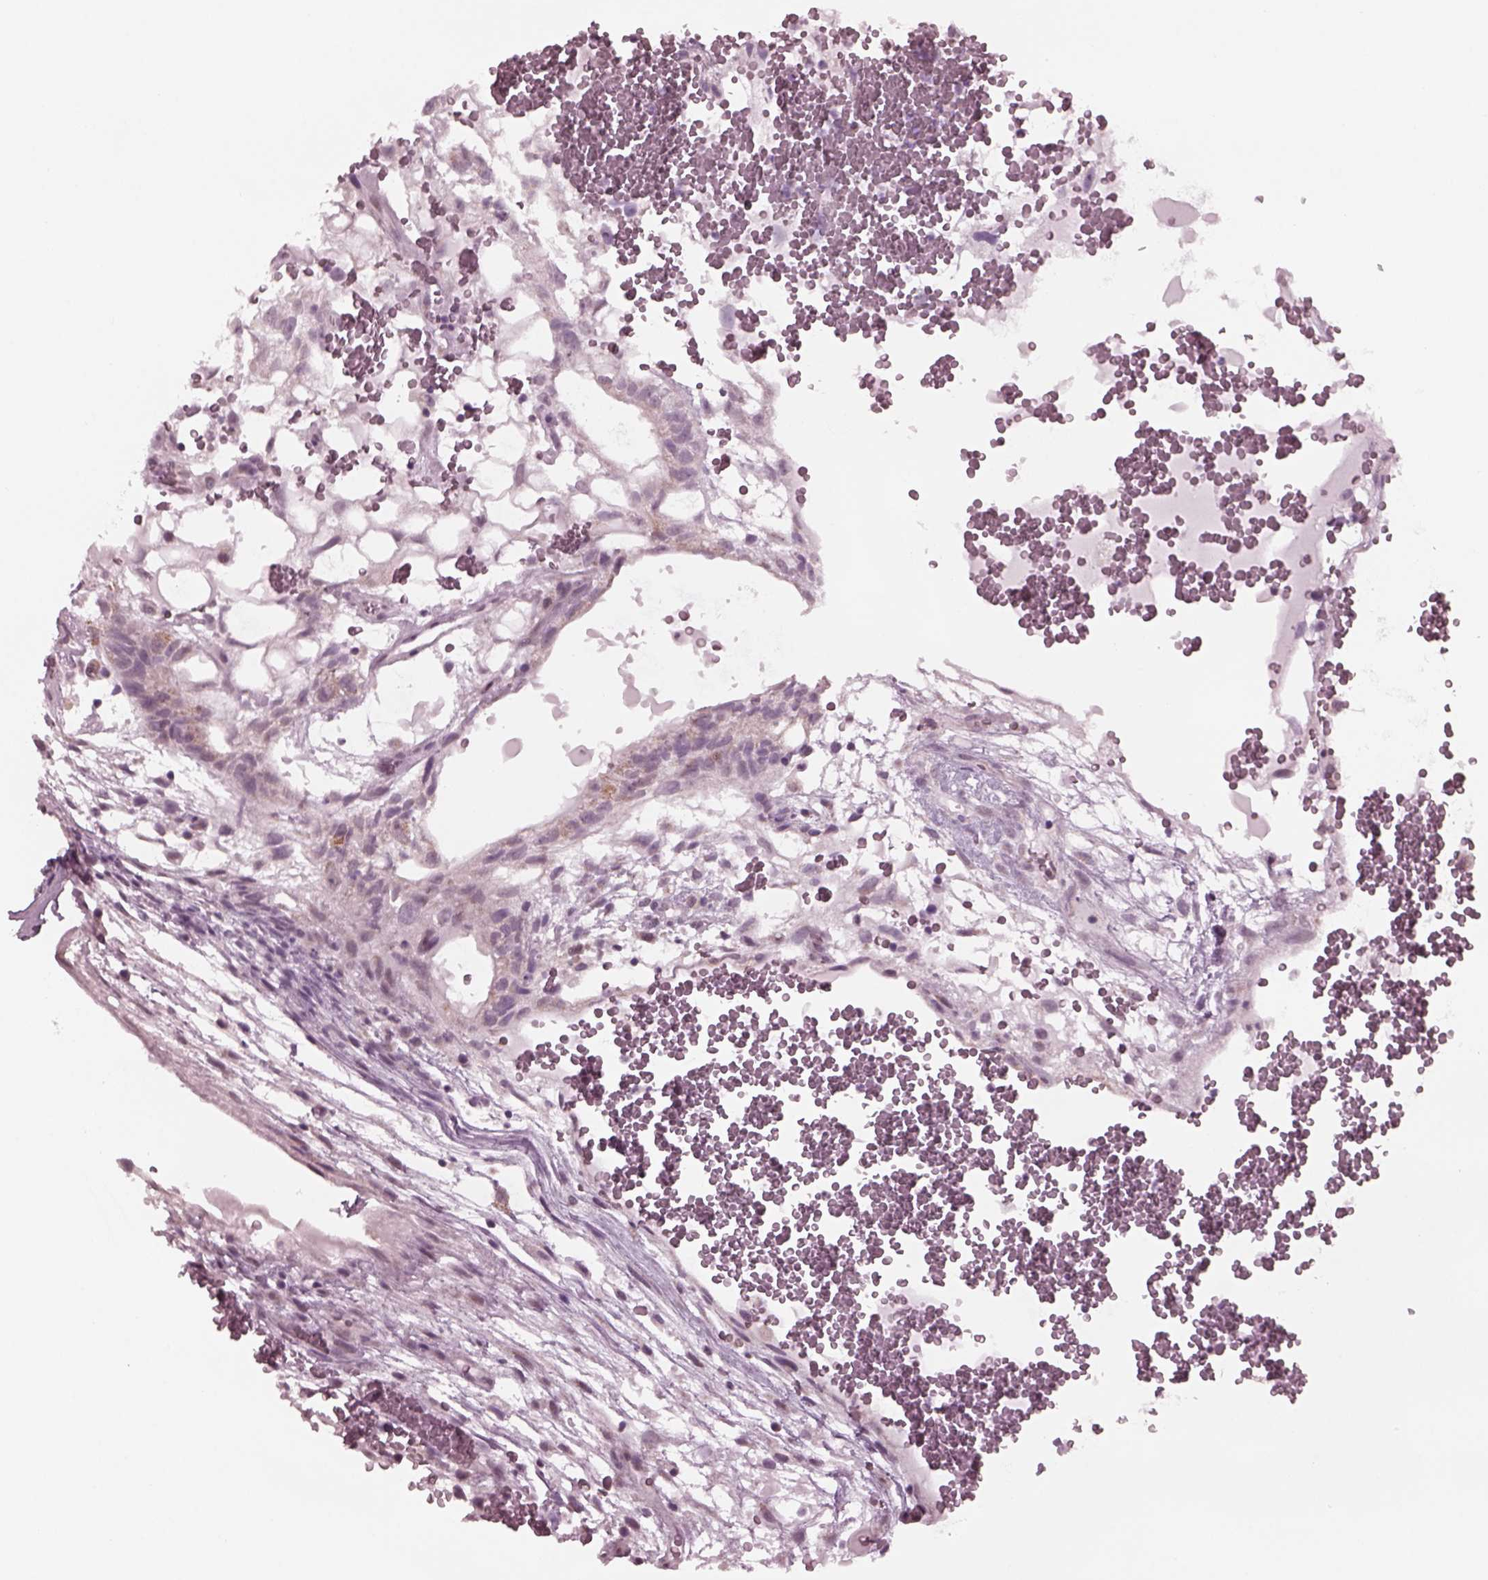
{"staining": {"intensity": "weak", "quantity": "<25%", "location": "cytoplasmic/membranous"}, "tissue": "testis cancer", "cell_type": "Tumor cells", "image_type": "cancer", "snomed": [{"axis": "morphology", "description": "Normal tissue, NOS"}, {"axis": "morphology", "description": "Carcinoma, Embryonal, NOS"}, {"axis": "topography", "description": "Testis"}], "caption": "This is an immunohistochemistry image of human testis embryonal carcinoma. There is no staining in tumor cells.", "gene": "CELSR3", "patient": {"sex": "male", "age": 32}}